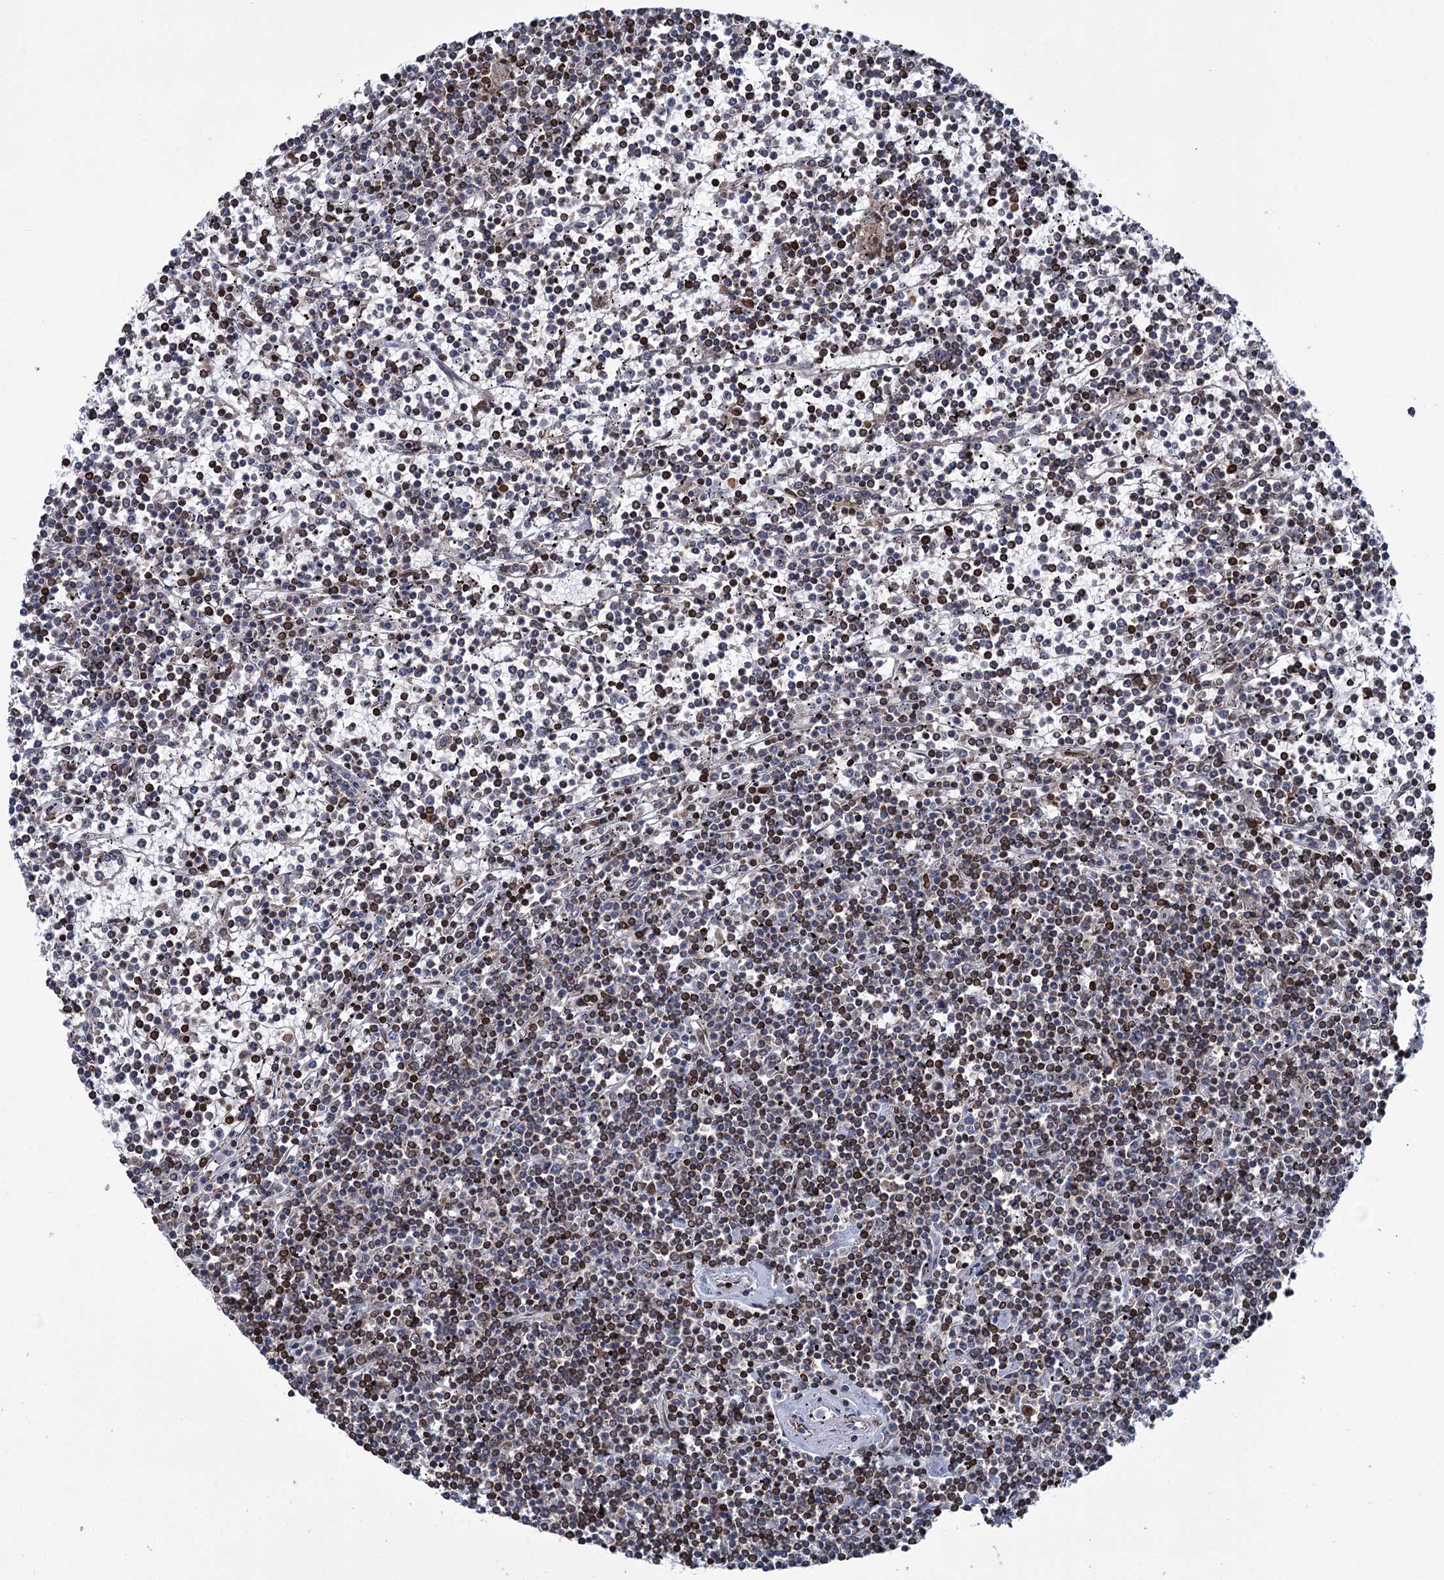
{"staining": {"intensity": "weak", "quantity": "<25%", "location": "cytoplasmic/membranous"}, "tissue": "lymphoma", "cell_type": "Tumor cells", "image_type": "cancer", "snomed": [{"axis": "morphology", "description": "Malignant lymphoma, non-Hodgkin's type, Low grade"}, {"axis": "topography", "description": "Spleen"}], "caption": "Immunohistochemical staining of human malignant lymphoma, non-Hodgkin's type (low-grade) exhibits no significant staining in tumor cells. (DAB immunohistochemistry (IHC) with hematoxylin counter stain).", "gene": "CFAP46", "patient": {"sex": "female", "age": 19}}